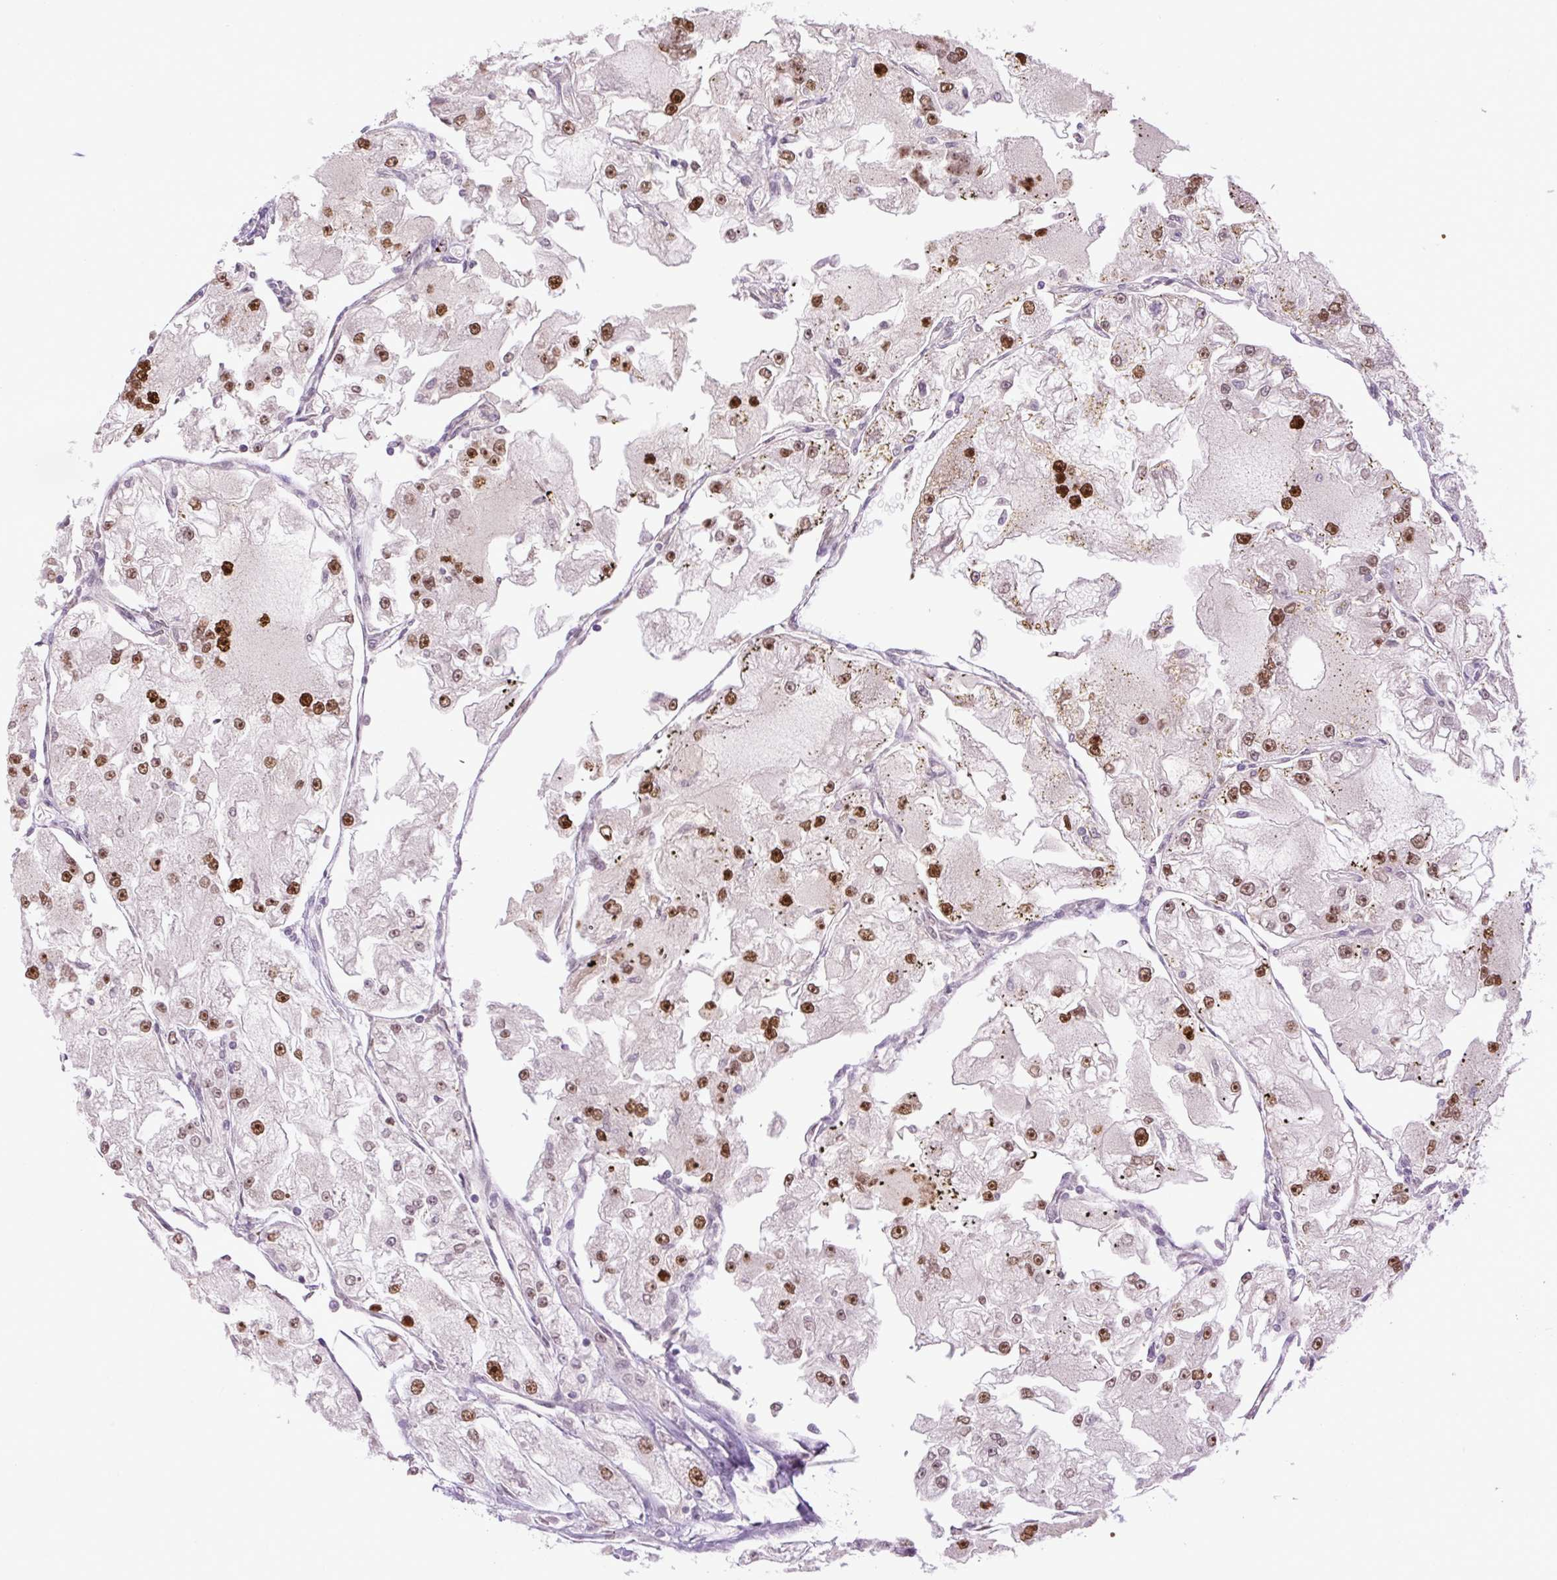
{"staining": {"intensity": "strong", "quantity": ">75%", "location": "nuclear"}, "tissue": "renal cancer", "cell_type": "Tumor cells", "image_type": "cancer", "snomed": [{"axis": "morphology", "description": "Adenocarcinoma, NOS"}, {"axis": "topography", "description": "Kidney"}], "caption": "There is high levels of strong nuclear expression in tumor cells of renal adenocarcinoma, as demonstrated by immunohistochemical staining (brown color).", "gene": "KPNA1", "patient": {"sex": "female", "age": 72}}